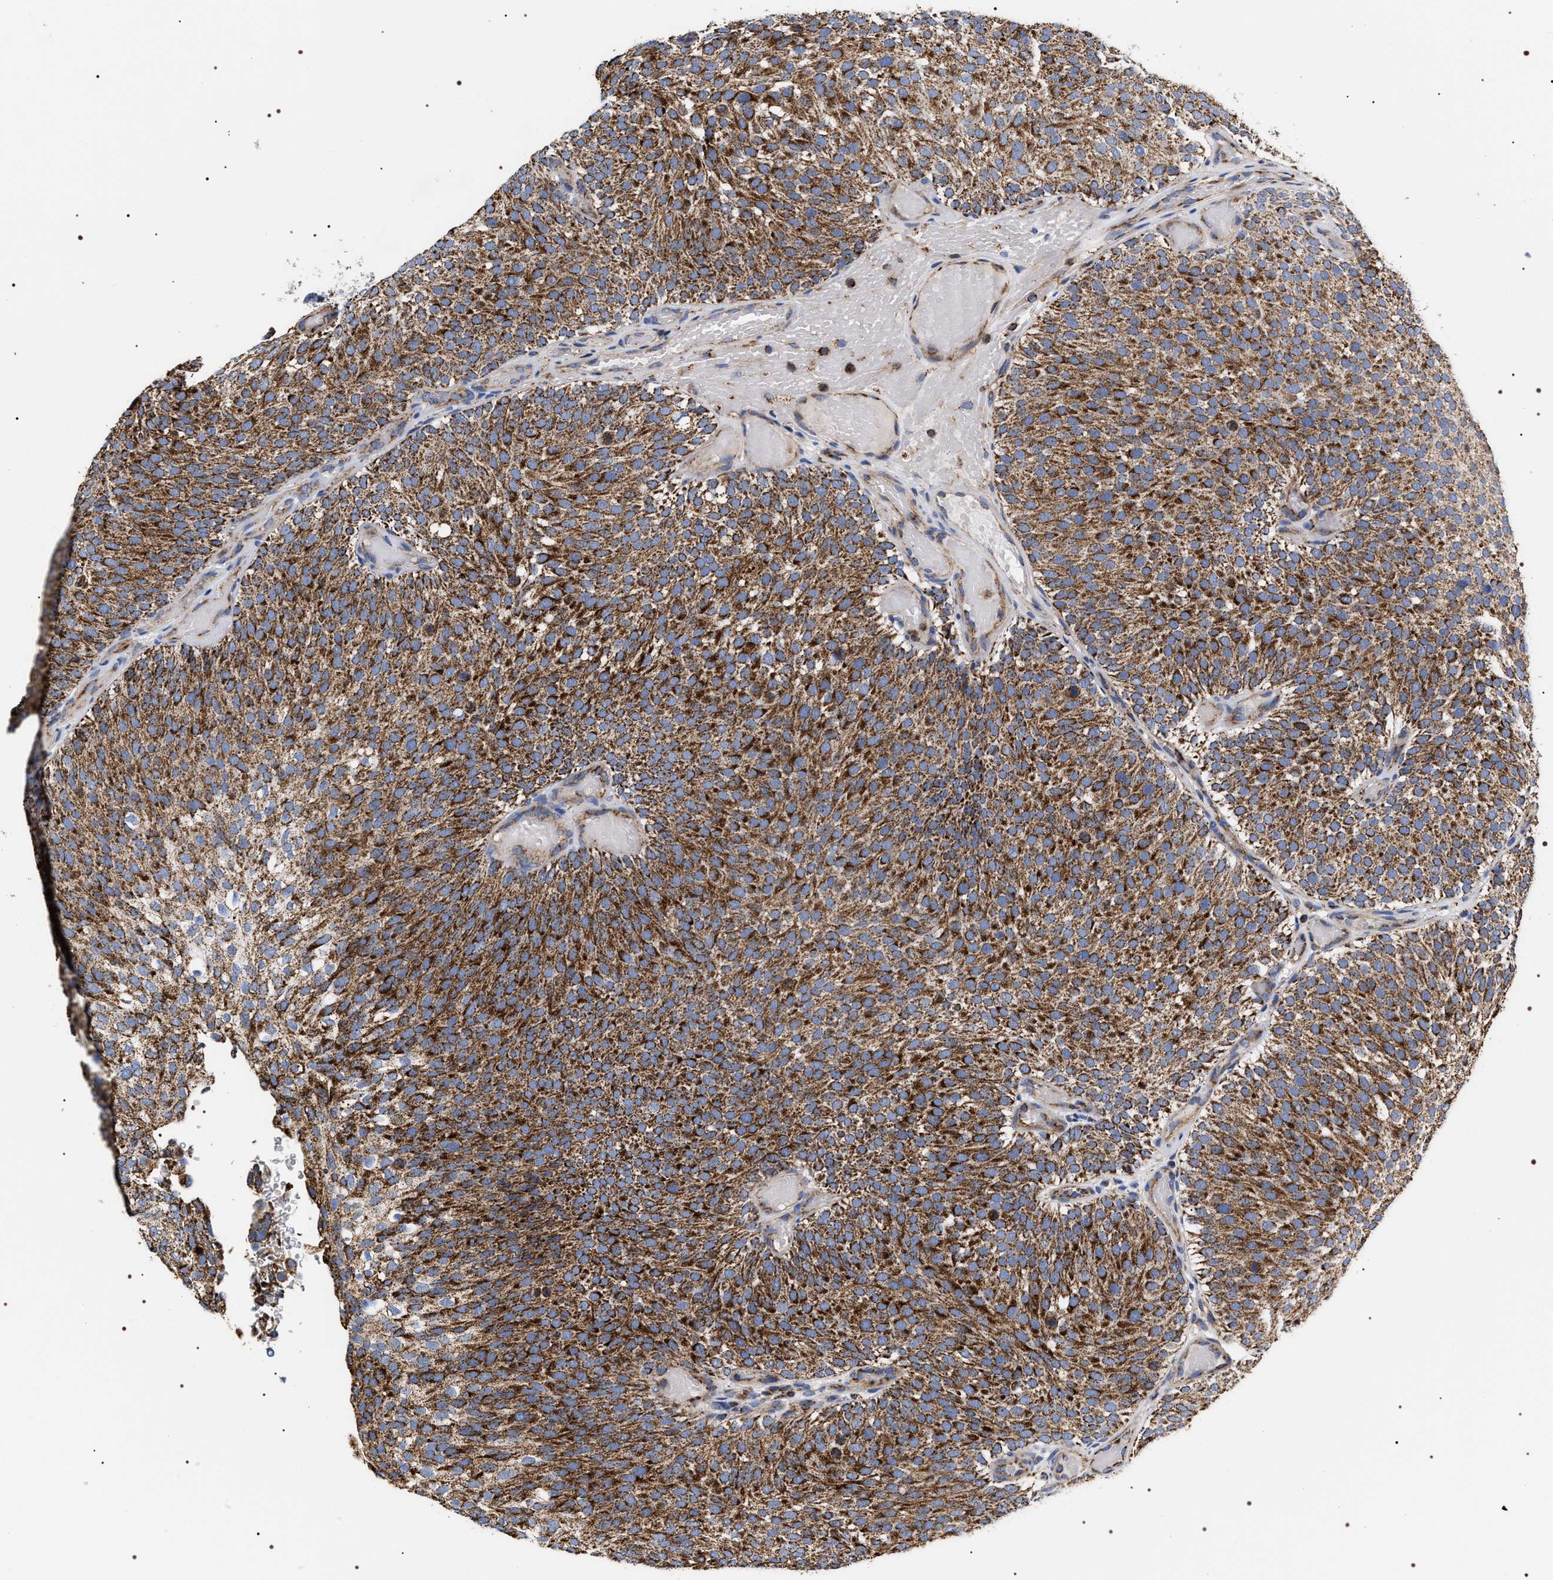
{"staining": {"intensity": "strong", "quantity": ">75%", "location": "cytoplasmic/membranous"}, "tissue": "urothelial cancer", "cell_type": "Tumor cells", "image_type": "cancer", "snomed": [{"axis": "morphology", "description": "Urothelial carcinoma, Low grade"}, {"axis": "topography", "description": "Urinary bladder"}], "caption": "Immunohistochemical staining of urothelial cancer demonstrates high levels of strong cytoplasmic/membranous expression in about >75% of tumor cells.", "gene": "COG5", "patient": {"sex": "male", "age": 78}}